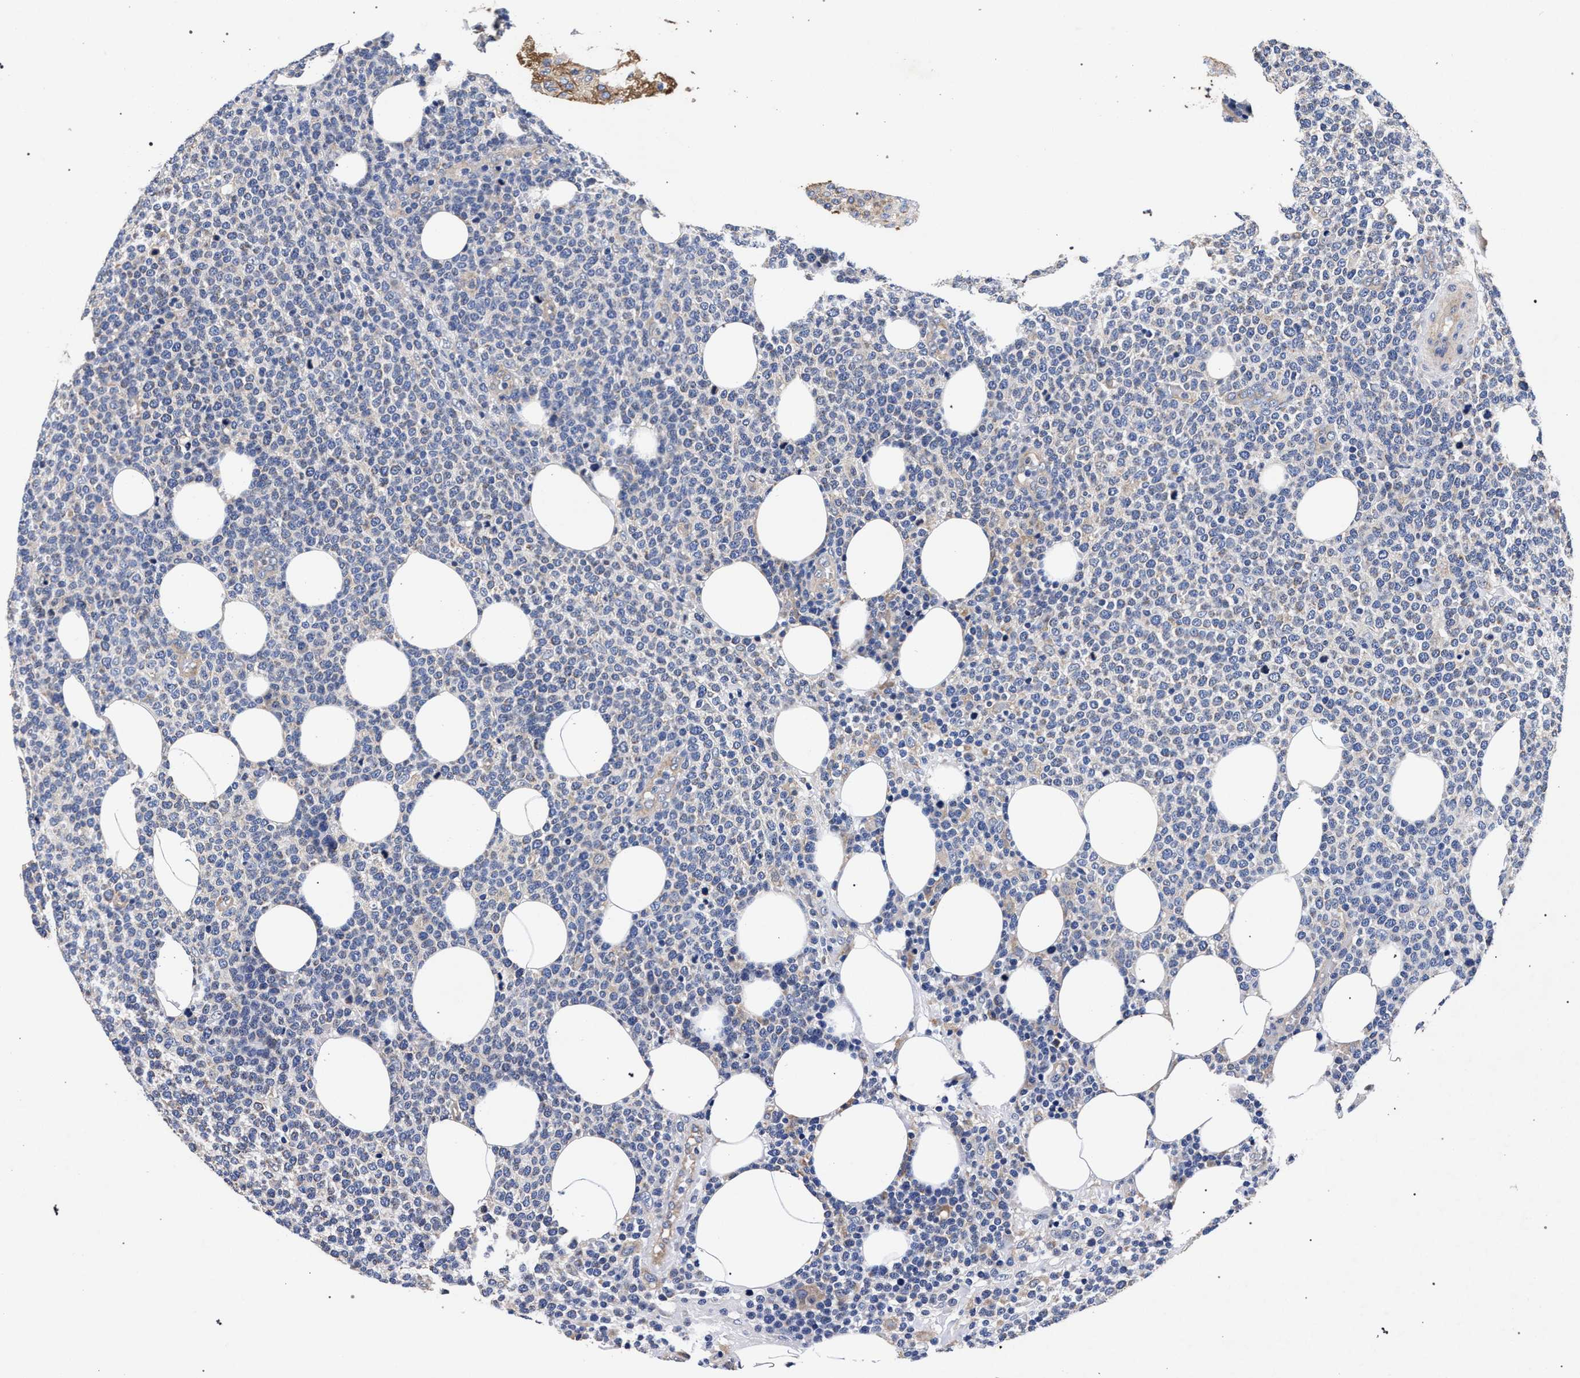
{"staining": {"intensity": "weak", "quantity": "<25%", "location": "cytoplasmic/membranous"}, "tissue": "lymphoma", "cell_type": "Tumor cells", "image_type": "cancer", "snomed": [{"axis": "morphology", "description": "Malignant lymphoma, non-Hodgkin's type, High grade"}, {"axis": "topography", "description": "Lymph node"}], "caption": "The immunohistochemistry (IHC) micrograph has no significant expression in tumor cells of high-grade malignant lymphoma, non-Hodgkin's type tissue. The staining was performed using DAB to visualize the protein expression in brown, while the nuclei were stained in blue with hematoxylin (Magnification: 20x).", "gene": "CFAP95", "patient": {"sex": "male", "age": 61}}